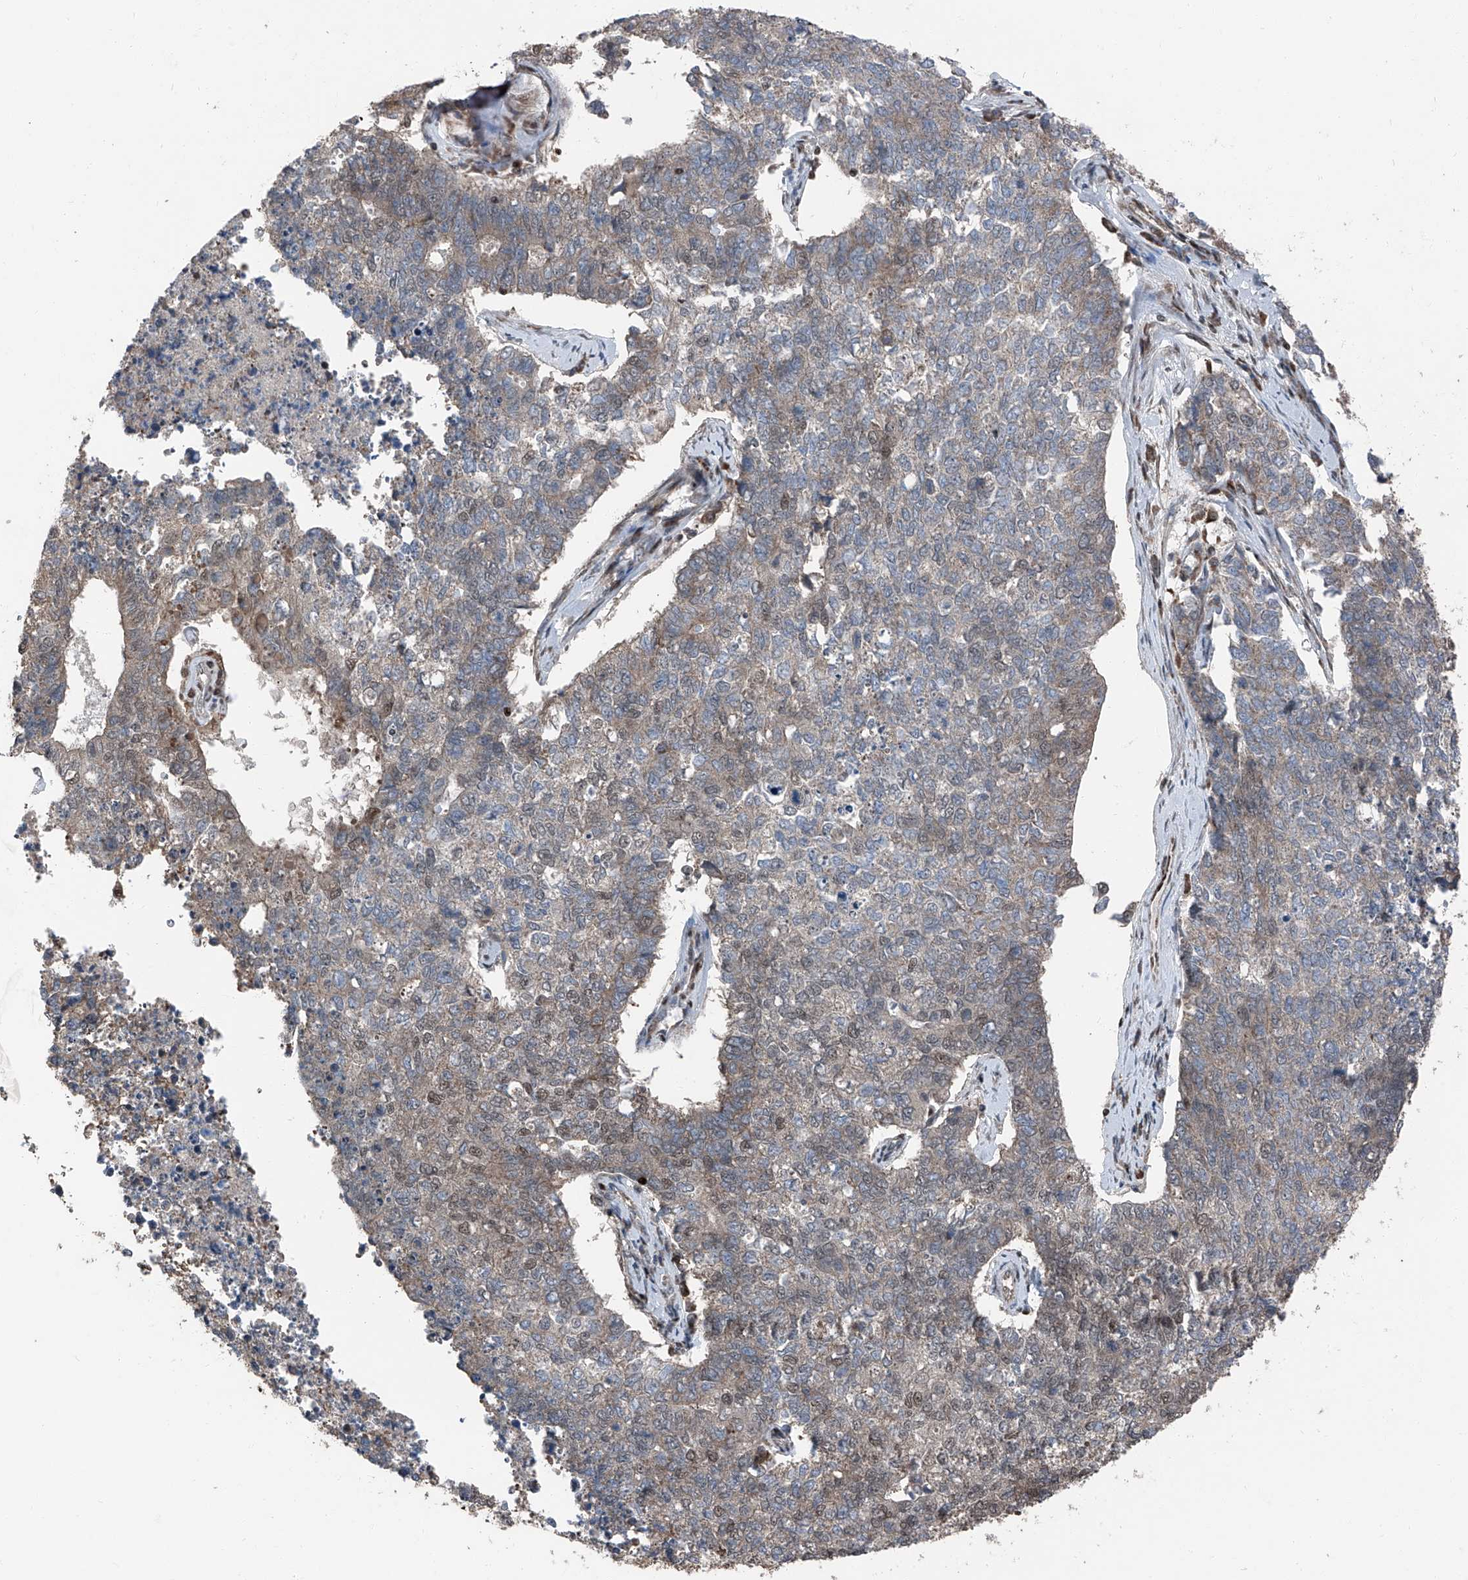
{"staining": {"intensity": "weak", "quantity": "25%-75%", "location": "cytoplasmic/membranous"}, "tissue": "cervical cancer", "cell_type": "Tumor cells", "image_type": "cancer", "snomed": [{"axis": "morphology", "description": "Squamous cell carcinoma, NOS"}, {"axis": "topography", "description": "Cervix"}], "caption": "Immunohistochemical staining of squamous cell carcinoma (cervical) reveals weak cytoplasmic/membranous protein staining in approximately 25%-75% of tumor cells.", "gene": "FKBP5", "patient": {"sex": "female", "age": 63}}